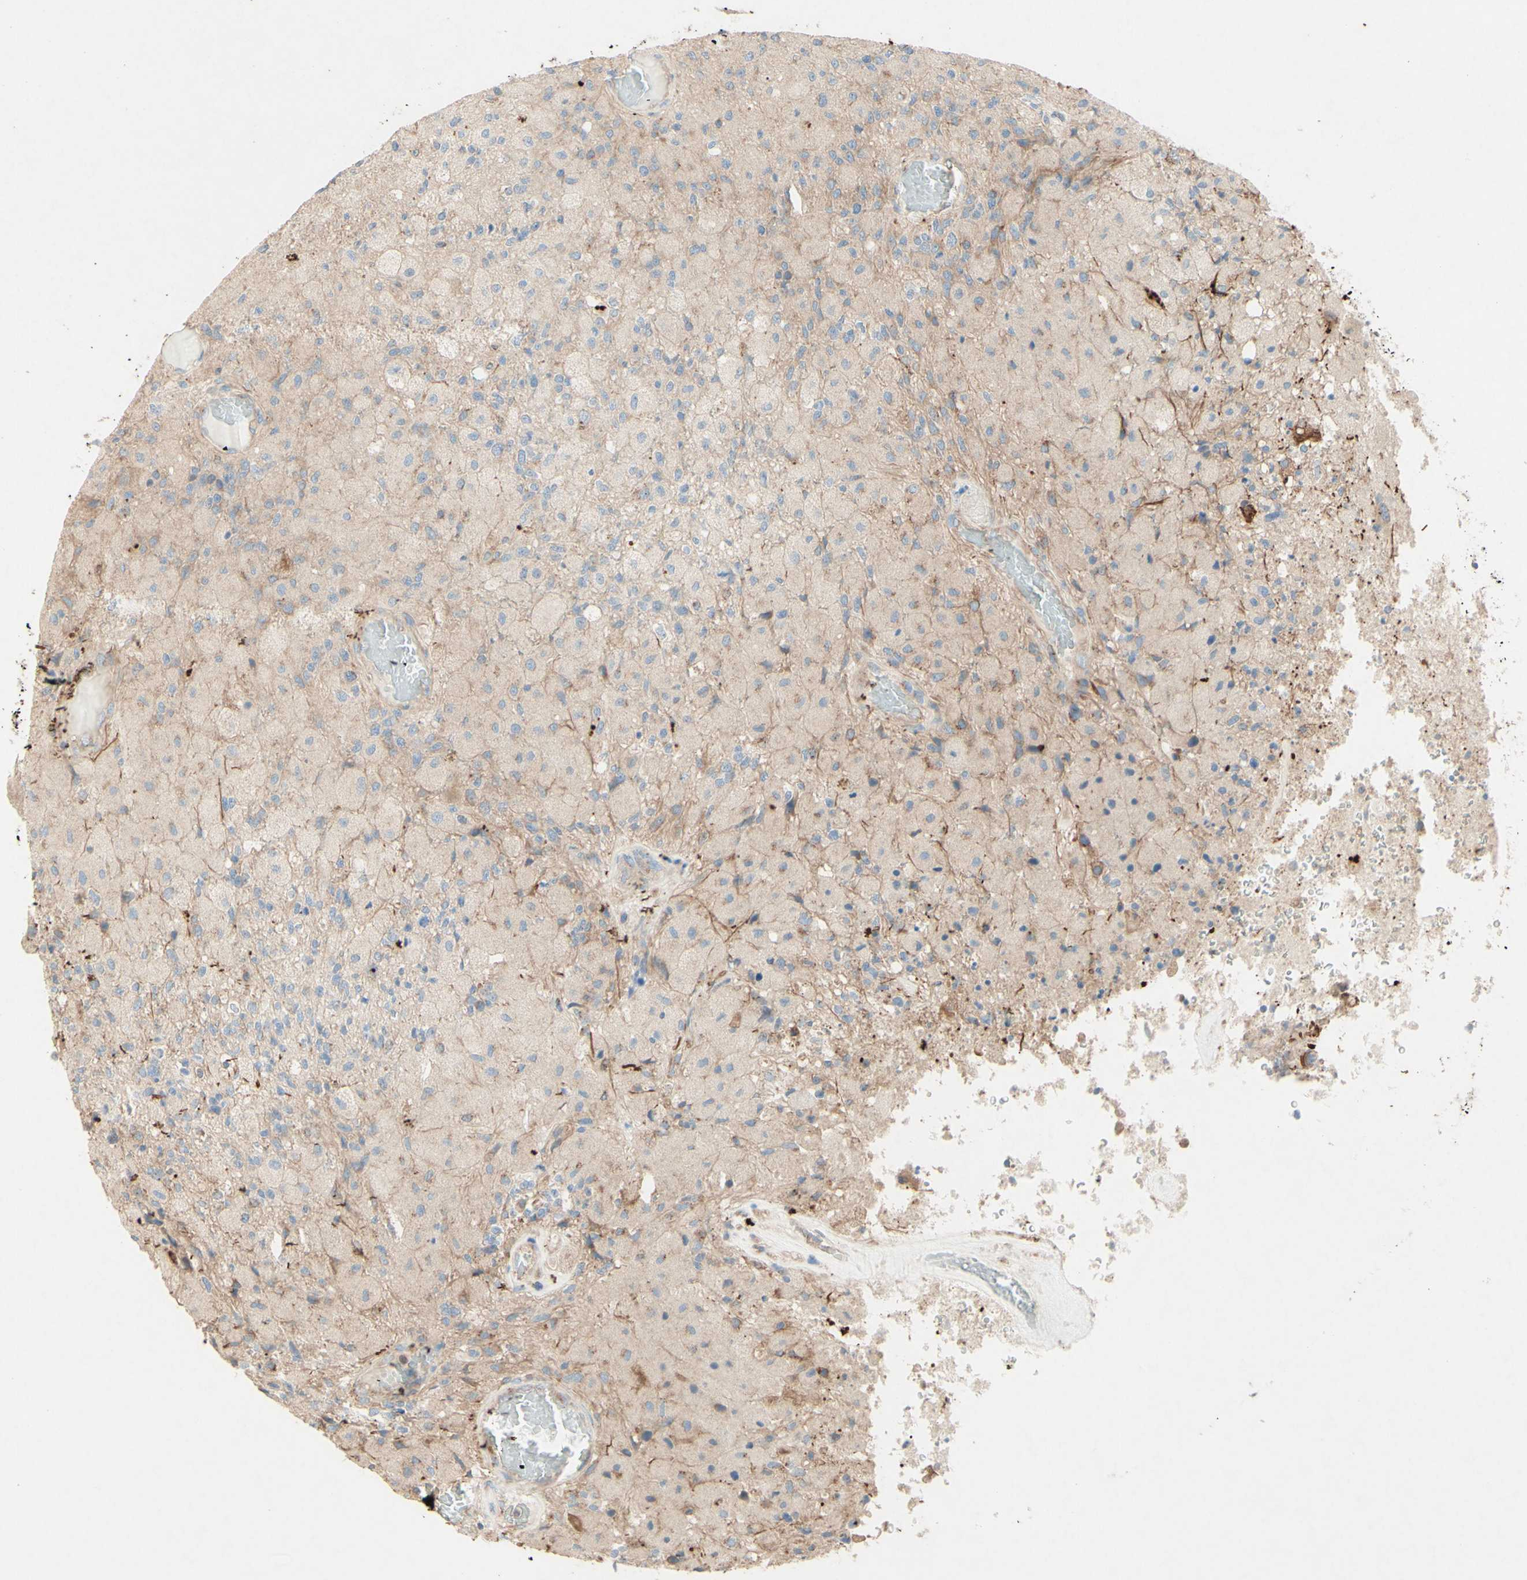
{"staining": {"intensity": "moderate", "quantity": "<25%", "location": "cytoplasmic/membranous"}, "tissue": "glioma", "cell_type": "Tumor cells", "image_type": "cancer", "snomed": [{"axis": "morphology", "description": "Normal tissue, NOS"}, {"axis": "morphology", "description": "Glioma, malignant, High grade"}, {"axis": "topography", "description": "Cerebral cortex"}], "caption": "Immunohistochemistry image of neoplastic tissue: malignant glioma (high-grade) stained using immunohistochemistry demonstrates low levels of moderate protein expression localized specifically in the cytoplasmic/membranous of tumor cells, appearing as a cytoplasmic/membranous brown color.", "gene": "MTM1", "patient": {"sex": "male", "age": 77}}